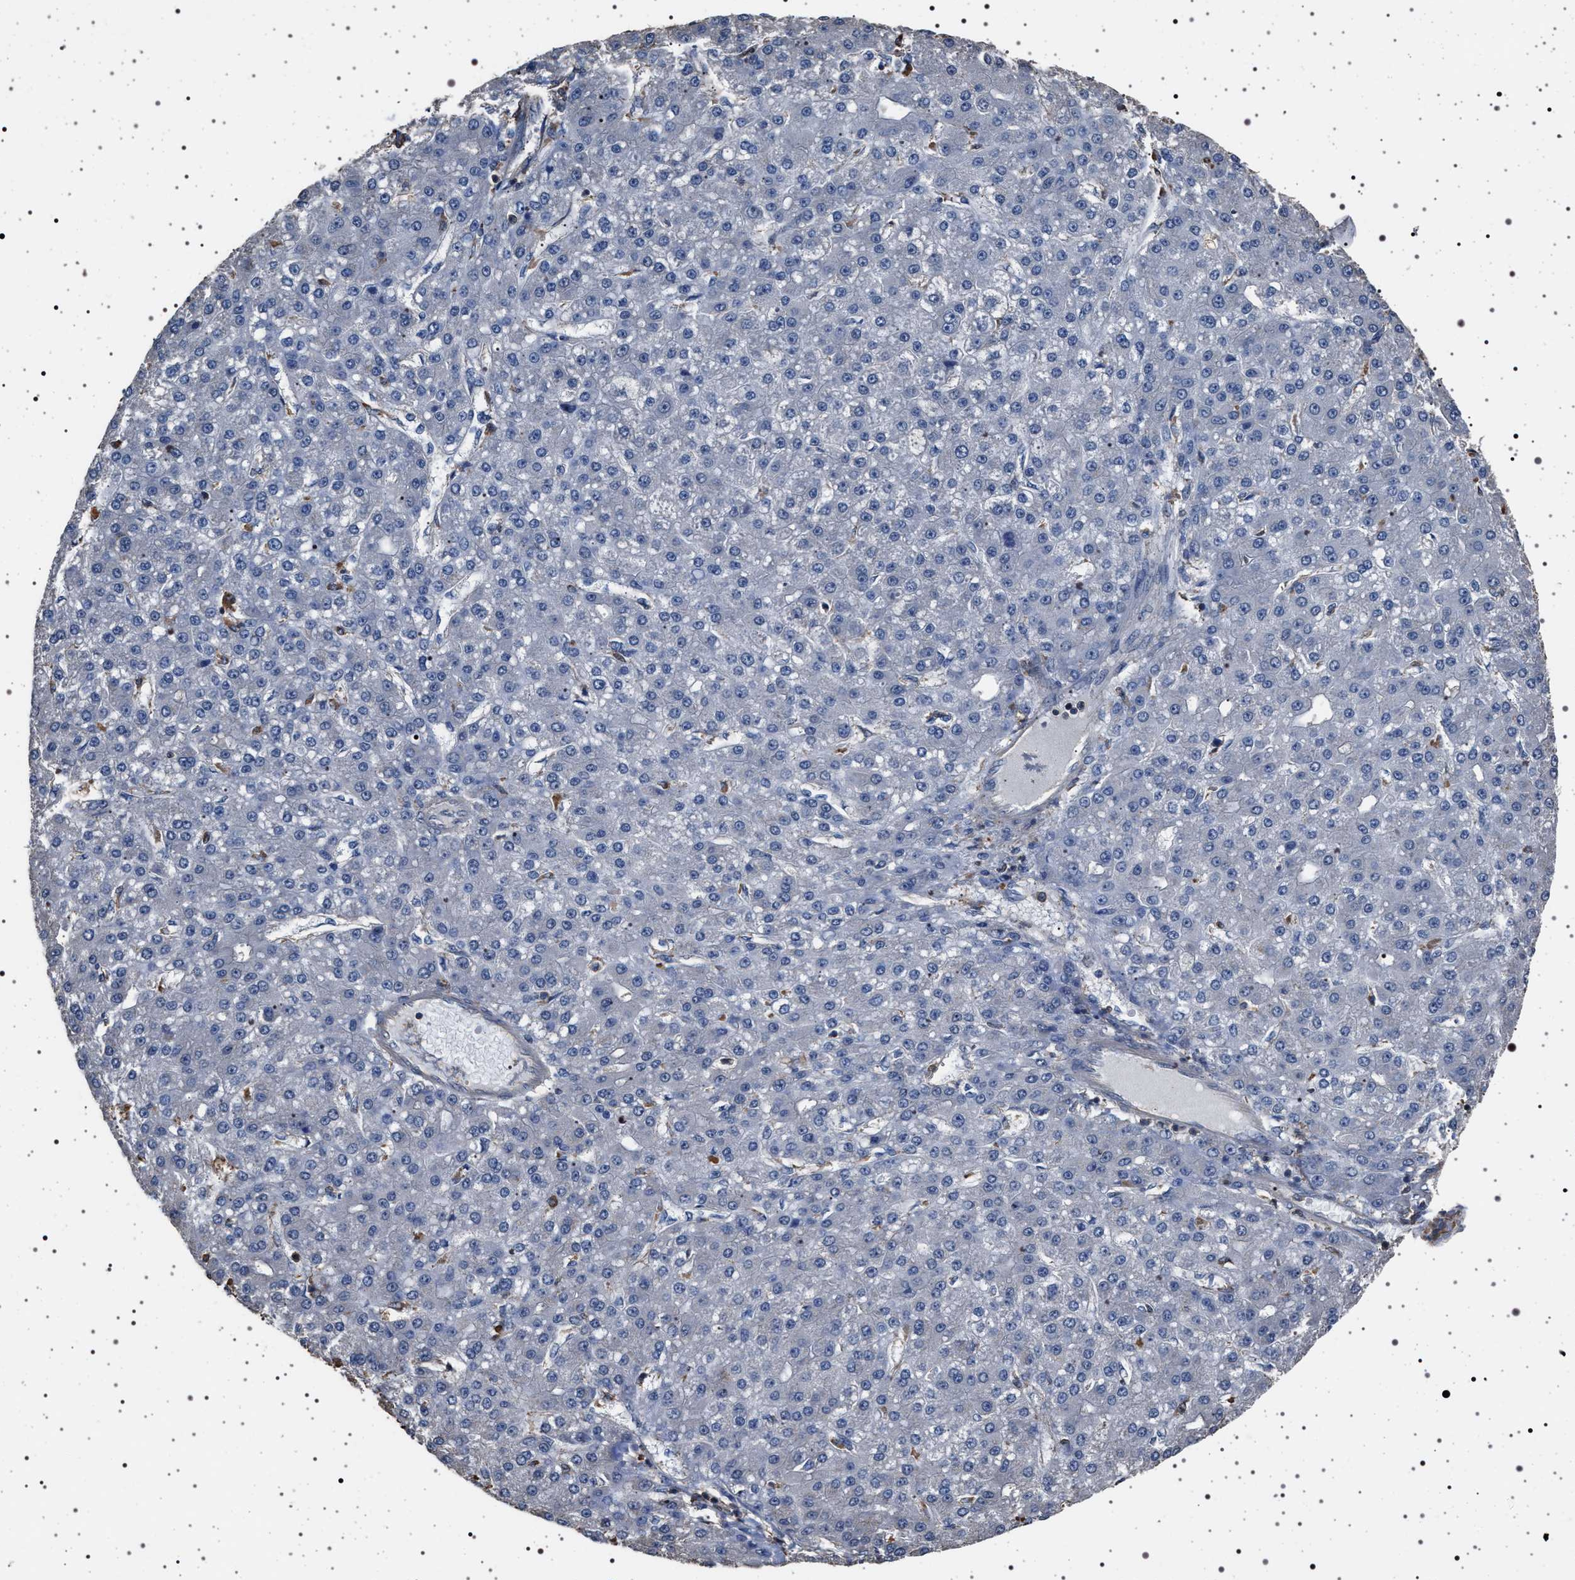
{"staining": {"intensity": "negative", "quantity": "none", "location": "none"}, "tissue": "liver cancer", "cell_type": "Tumor cells", "image_type": "cancer", "snomed": [{"axis": "morphology", "description": "Carcinoma, Hepatocellular, NOS"}, {"axis": "topography", "description": "Liver"}], "caption": "DAB (3,3'-diaminobenzidine) immunohistochemical staining of hepatocellular carcinoma (liver) demonstrates no significant staining in tumor cells.", "gene": "SMAP2", "patient": {"sex": "male", "age": 67}}